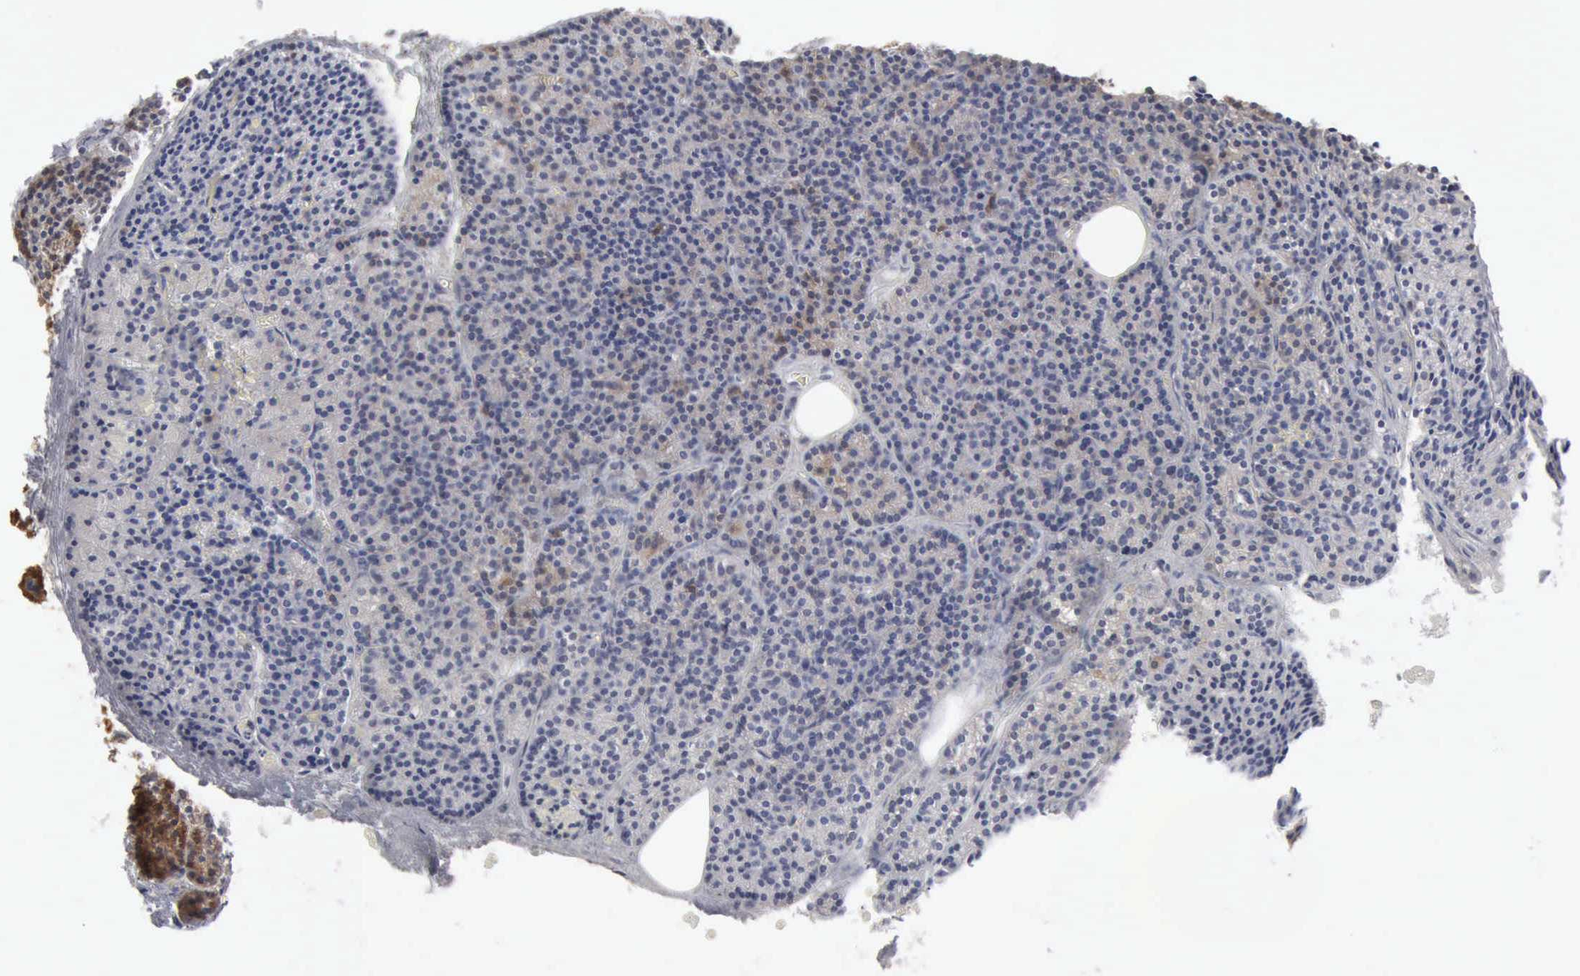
{"staining": {"intensity": "negative", "quantity": "none", "location": "none"}, "tissue": "parathyroid gland", "cell_type": "Glandular cells", "image_type": "normal", "snomed": [{"axis": "morphology", "description": "Normal tissue, NOS"}, {"axis": "topography", "description": "Parathyroid gland"}], "caption": "Human parathyroid gland stained for a protein using IHC exhibits no expression in glandular cells.", "gene": "STAT1", "patient": {"sex": "male", "age": 57}}